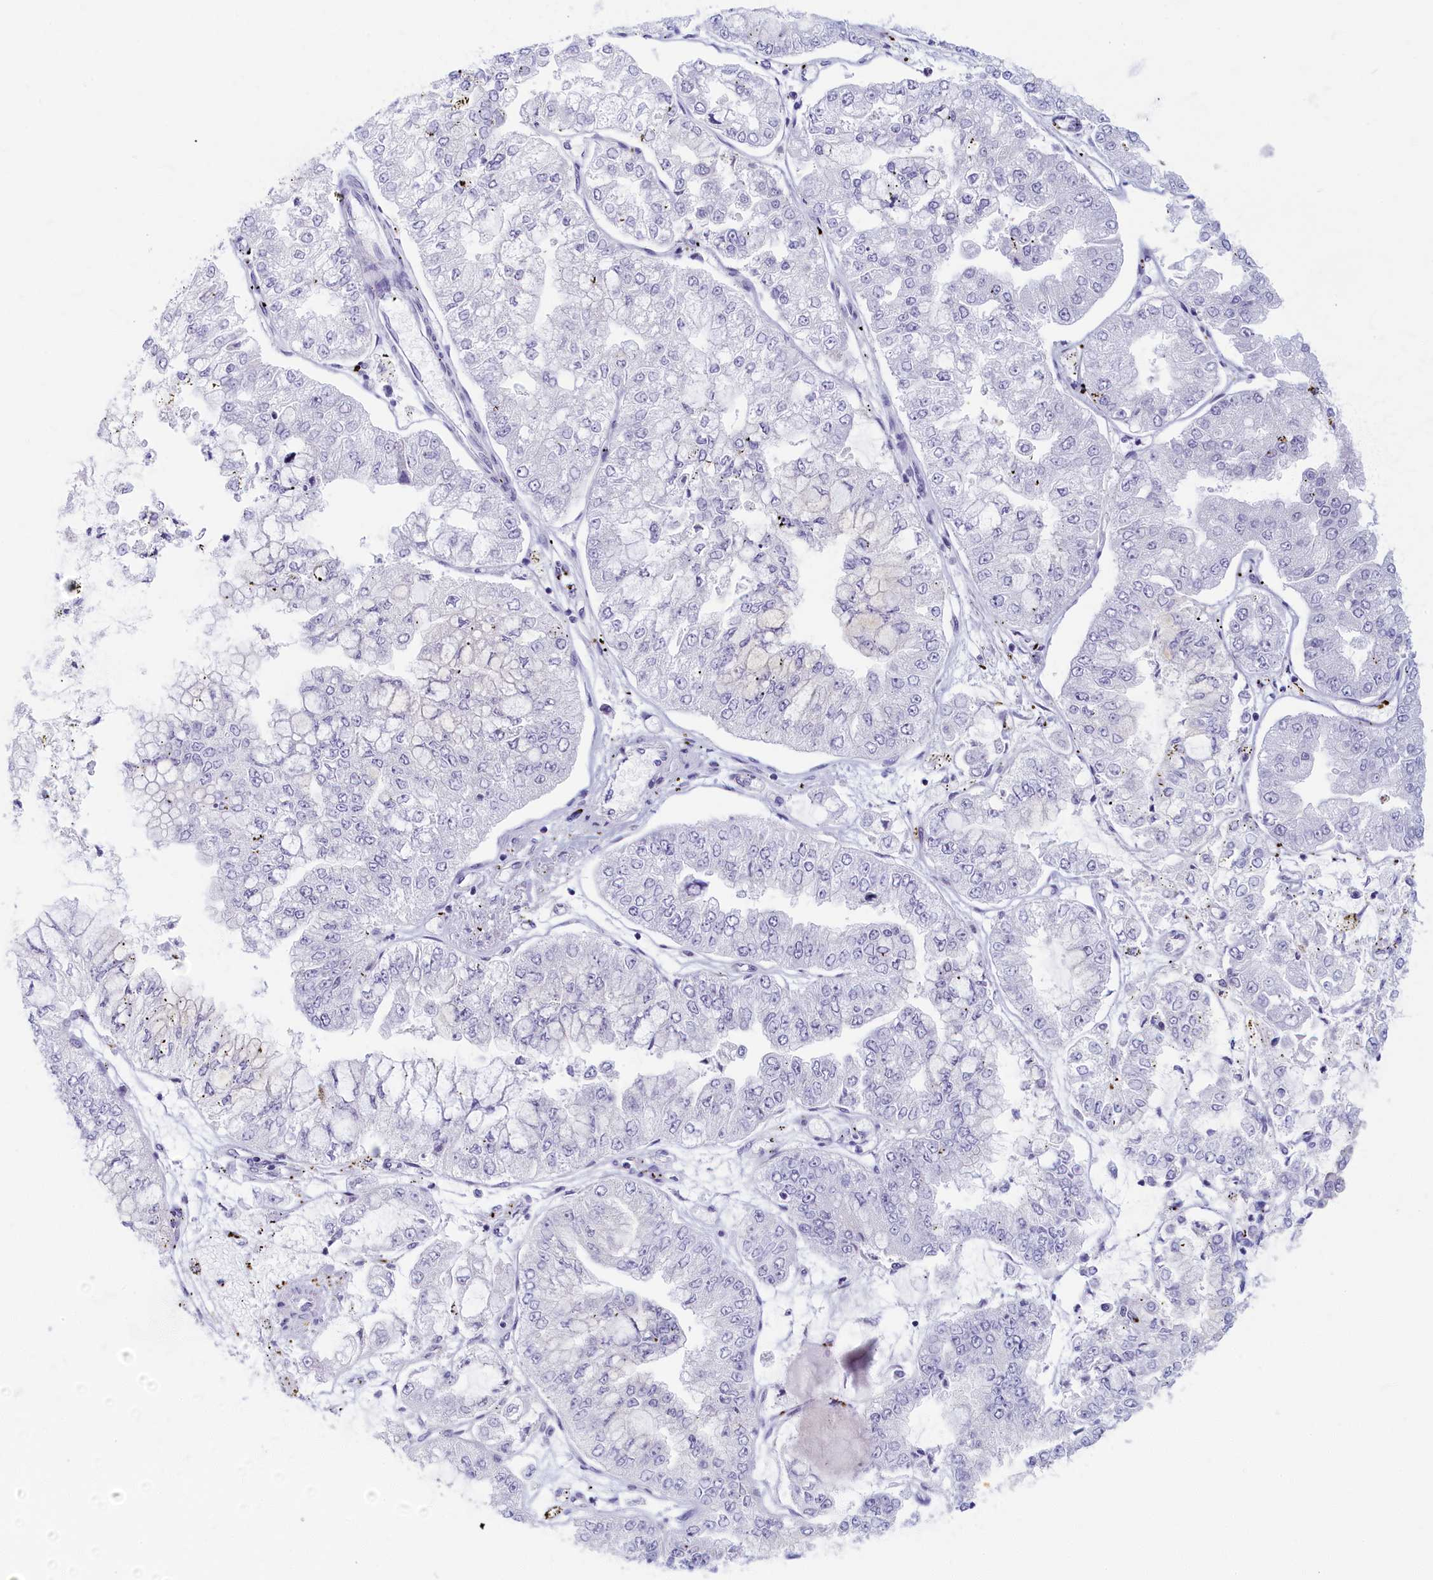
{"staining": {"intensity": "negative", "quantity": "none", "location": "none"}, "tissue": "stomach cancer", "cell_type": "Tumor cells", "image_type": "cancer", "snomed": [{"axis": "morphology", "description": "Adenocarcinoma, NOS"}, {"axis": "topography", "description": "Stomach"}], "caption": "IHC photomicrograph of stomach cancer stained for a protein (brown), which exhibits no staining in tumor cells. (DAB IHC with hematoxylin counter stain).", "gene": "NOL10", "patient": {"sex": "male", "age": 76}}